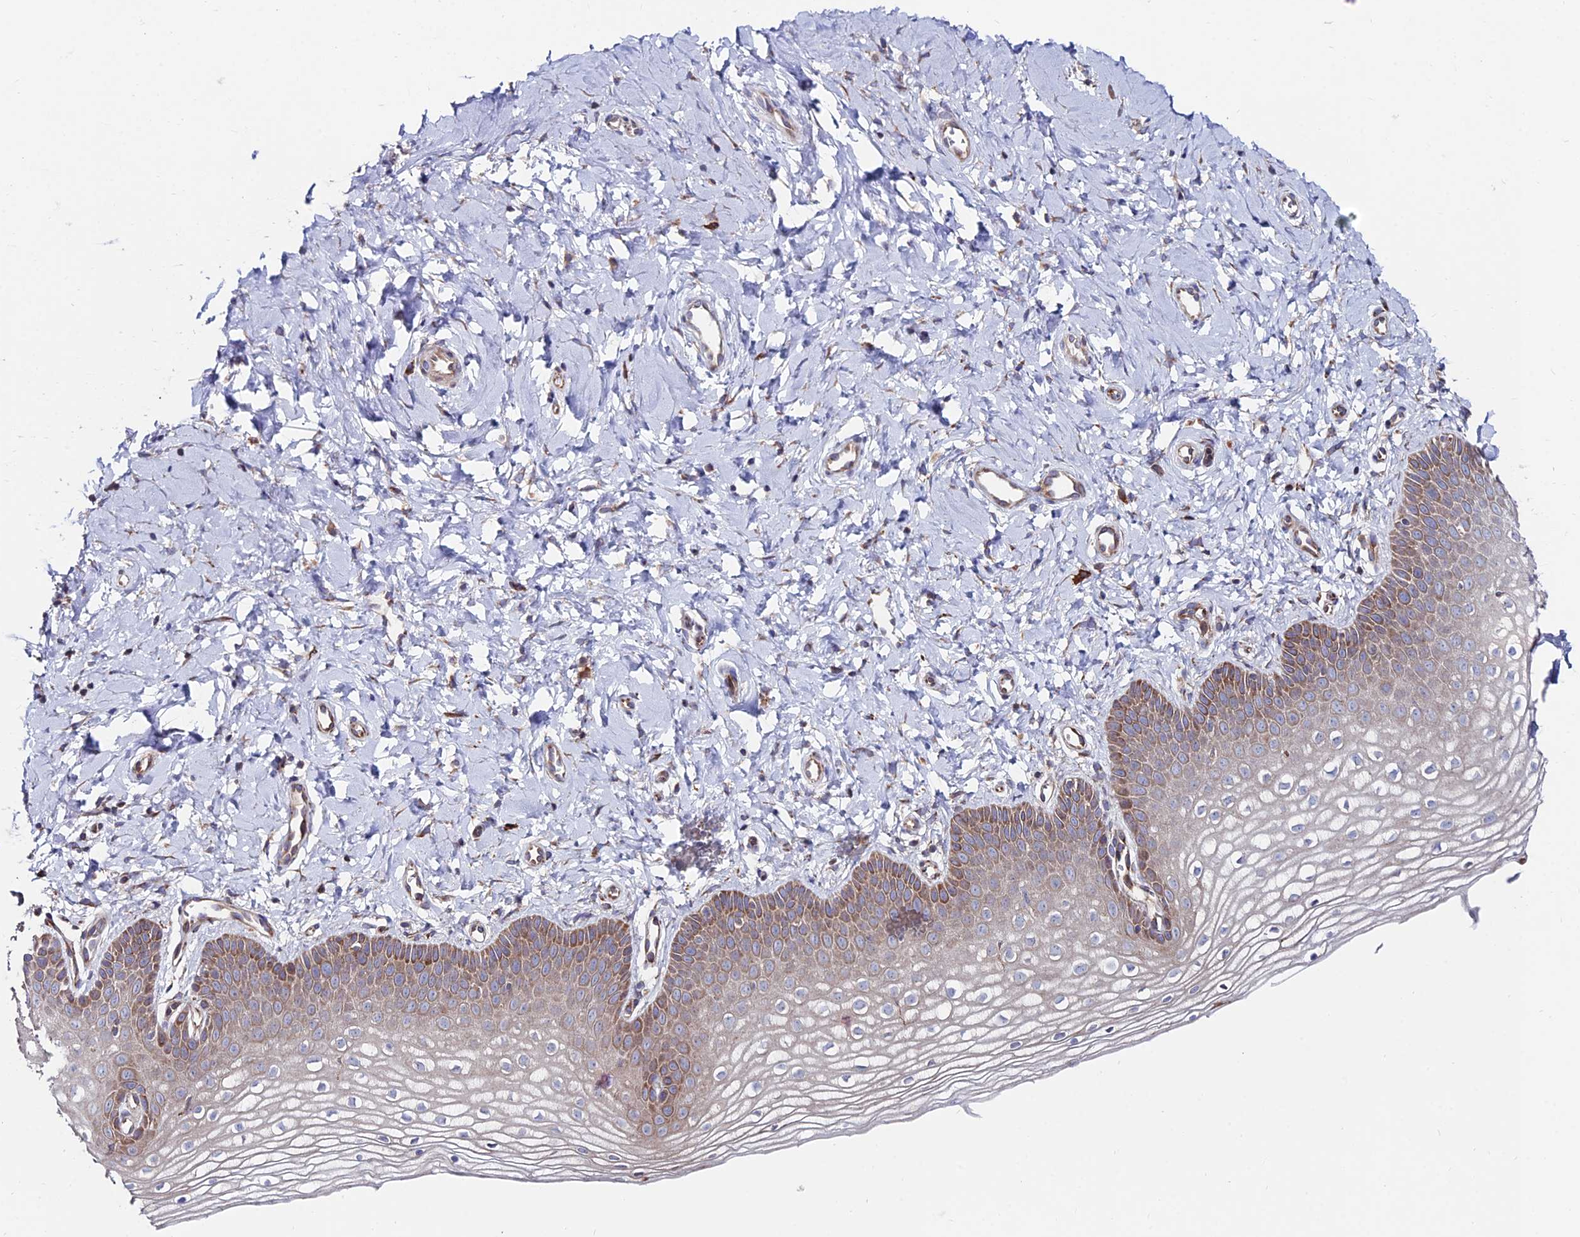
{"staining": {"intensity": "strong", "quantity": "25%-75%", "location": "cytoplasmic/membranous"}, "tissue": "vagina", "cell_type": "Squamous epithelial cells", "image_type": "normal", "snomed": [{"axis": "morphology", "description": "Normal tissue, NOS"}, {"axis": "topography", "description": "Vagina"}], "caption": "The immunohistochemical stain highlights strong cytoplasmic/membranous expression in squamous epithelial cells of unremarkable vagina. (Brightfield microscopy of DAB IHC at high magnification).", "gene": "EIF3K", "patient": {"sex": "female", "age": 68}}